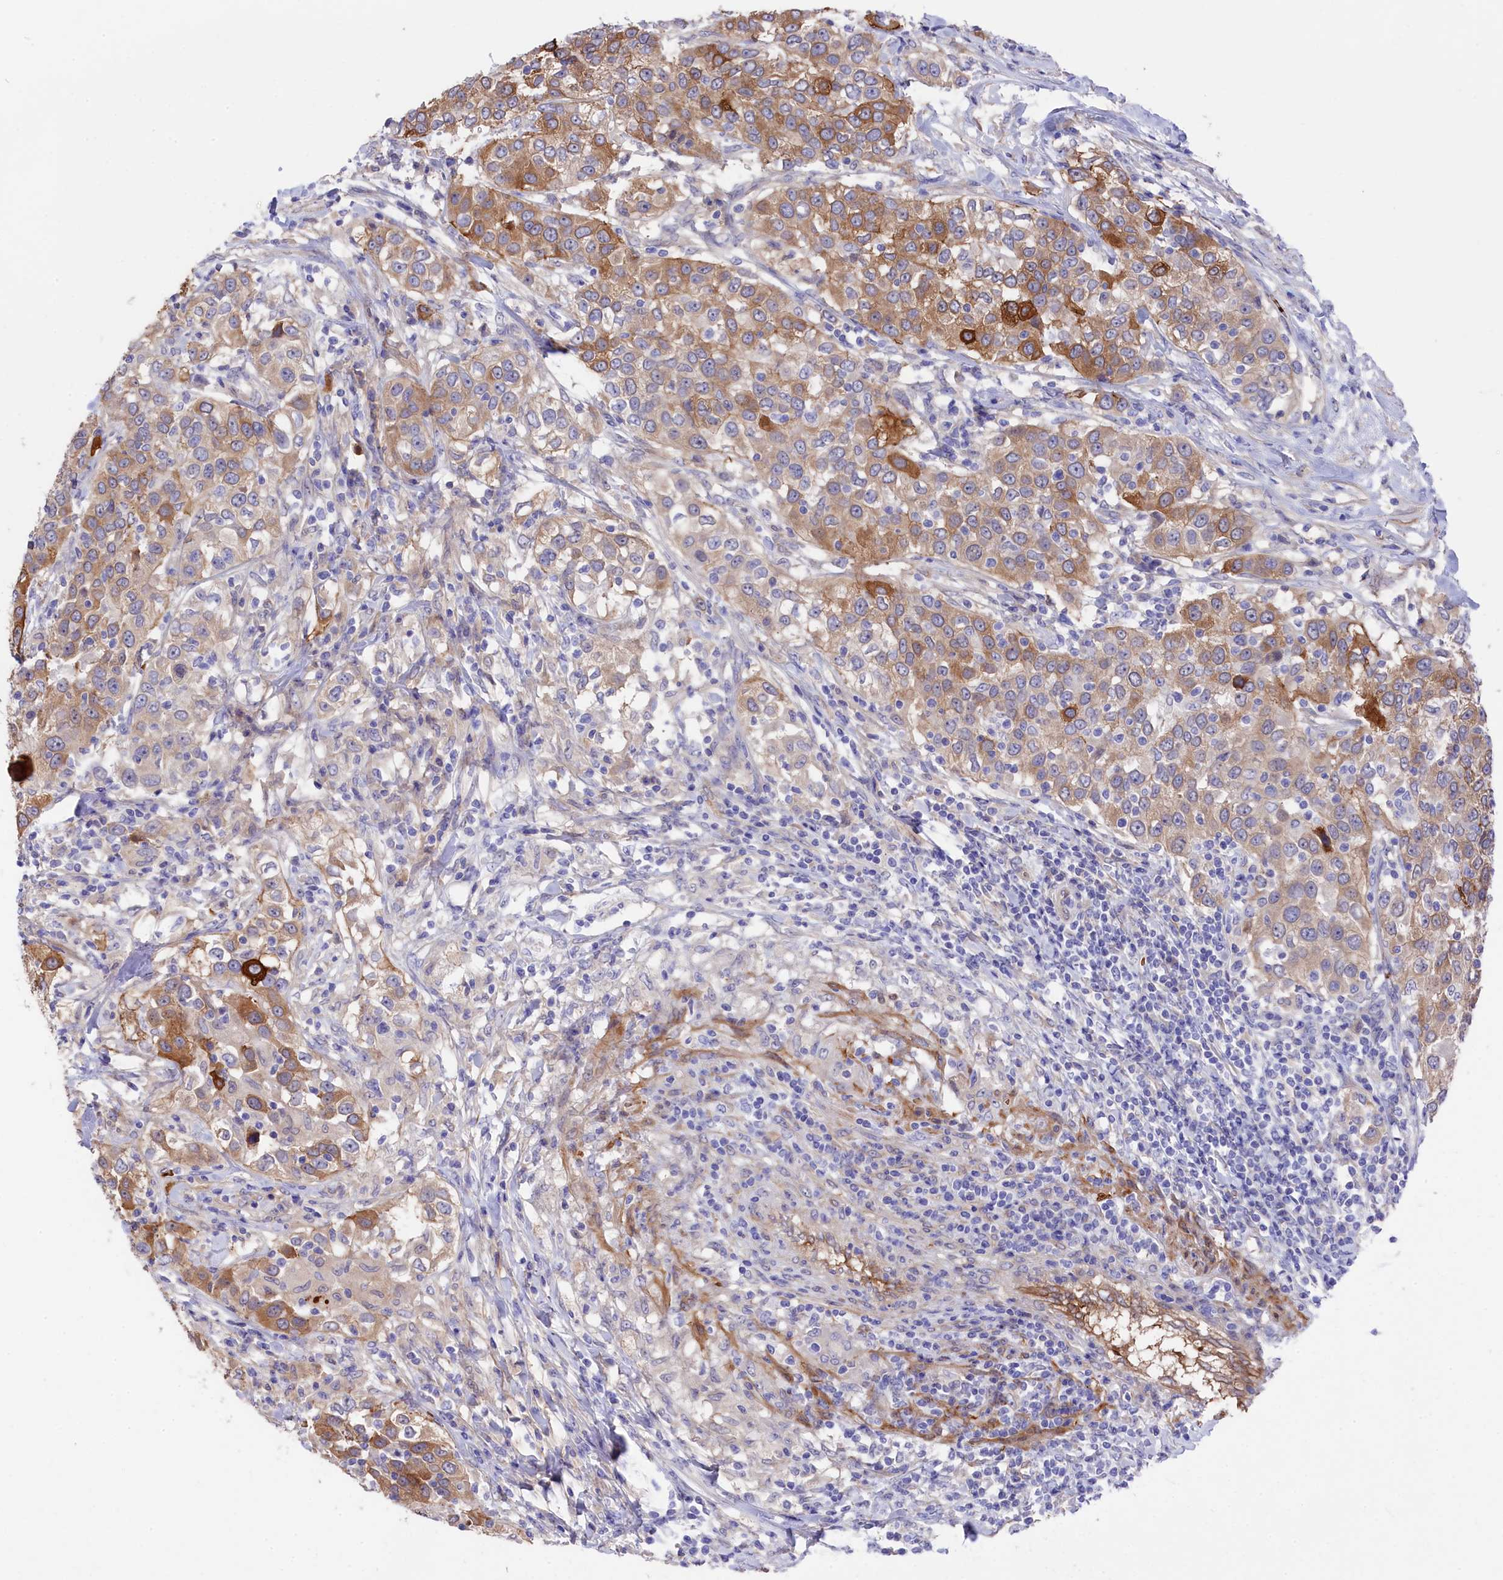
{"staining": {"intensity": "moderate", "quantity": "25%-75%", "location": "cytoplasmic/membranous"}, "tissue": "urothelial cancer", "cell_type": "Tumor cells", "image_type": "cancer", "snomed": [{"axis": "morphology", "description": "Urothelial carcinoma, High grade"}, {"axis": "topography", "description": "Urinary bladder"}], "caption": "IHC micrograph of neoplastic tissue: human urothelial carcinoma (high-grade) stained using immunohistochemistry reveals medium levels of moderate protein expression localized specifically in the cytoplasmic/membranous of tumor cells, appearing as a cytoplasmic/membranous brown color.", "gene": "LHFPL4", "patient": {"sex": "female", "age": 80}}